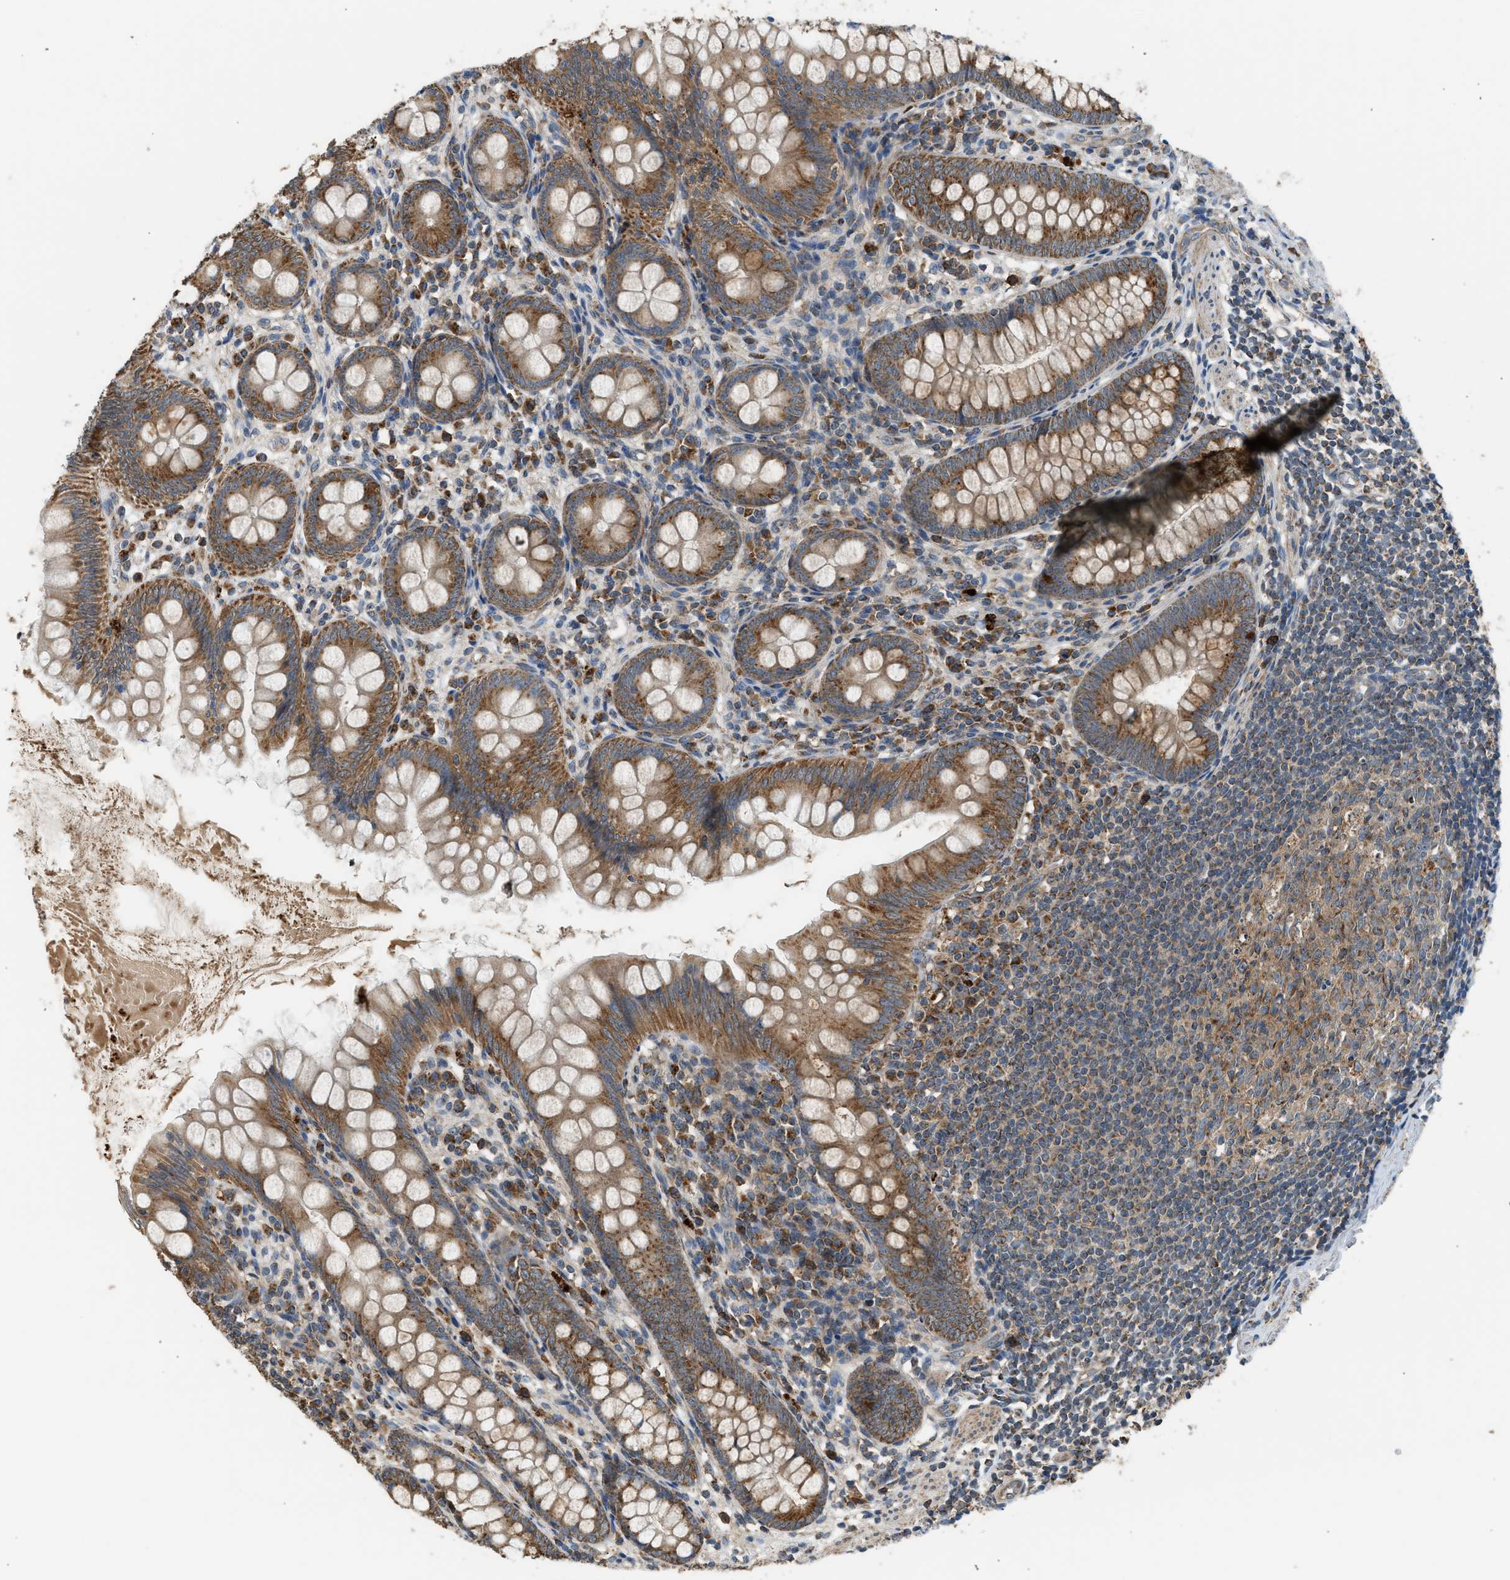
{"staining": {"intensity": "strong", "quantity": ">75%", "location": "cytoplasmic/membranous"}, "tissue": "appendix", "cell_type": "Glandular cells", "image_type": "normal", "snomed": [{"axis": "morphology", "description": "Normal tissue, NOS"}, {"axis": "topography", "description": "Appendix"}], "caption": "This is an image of IHC staining of unremarkable appendix, which shows strong staining in the cytoplasmic/membranous of glandular cells.", "gene": "STARD3", "patient": {"sex": "female", "age": 77}}